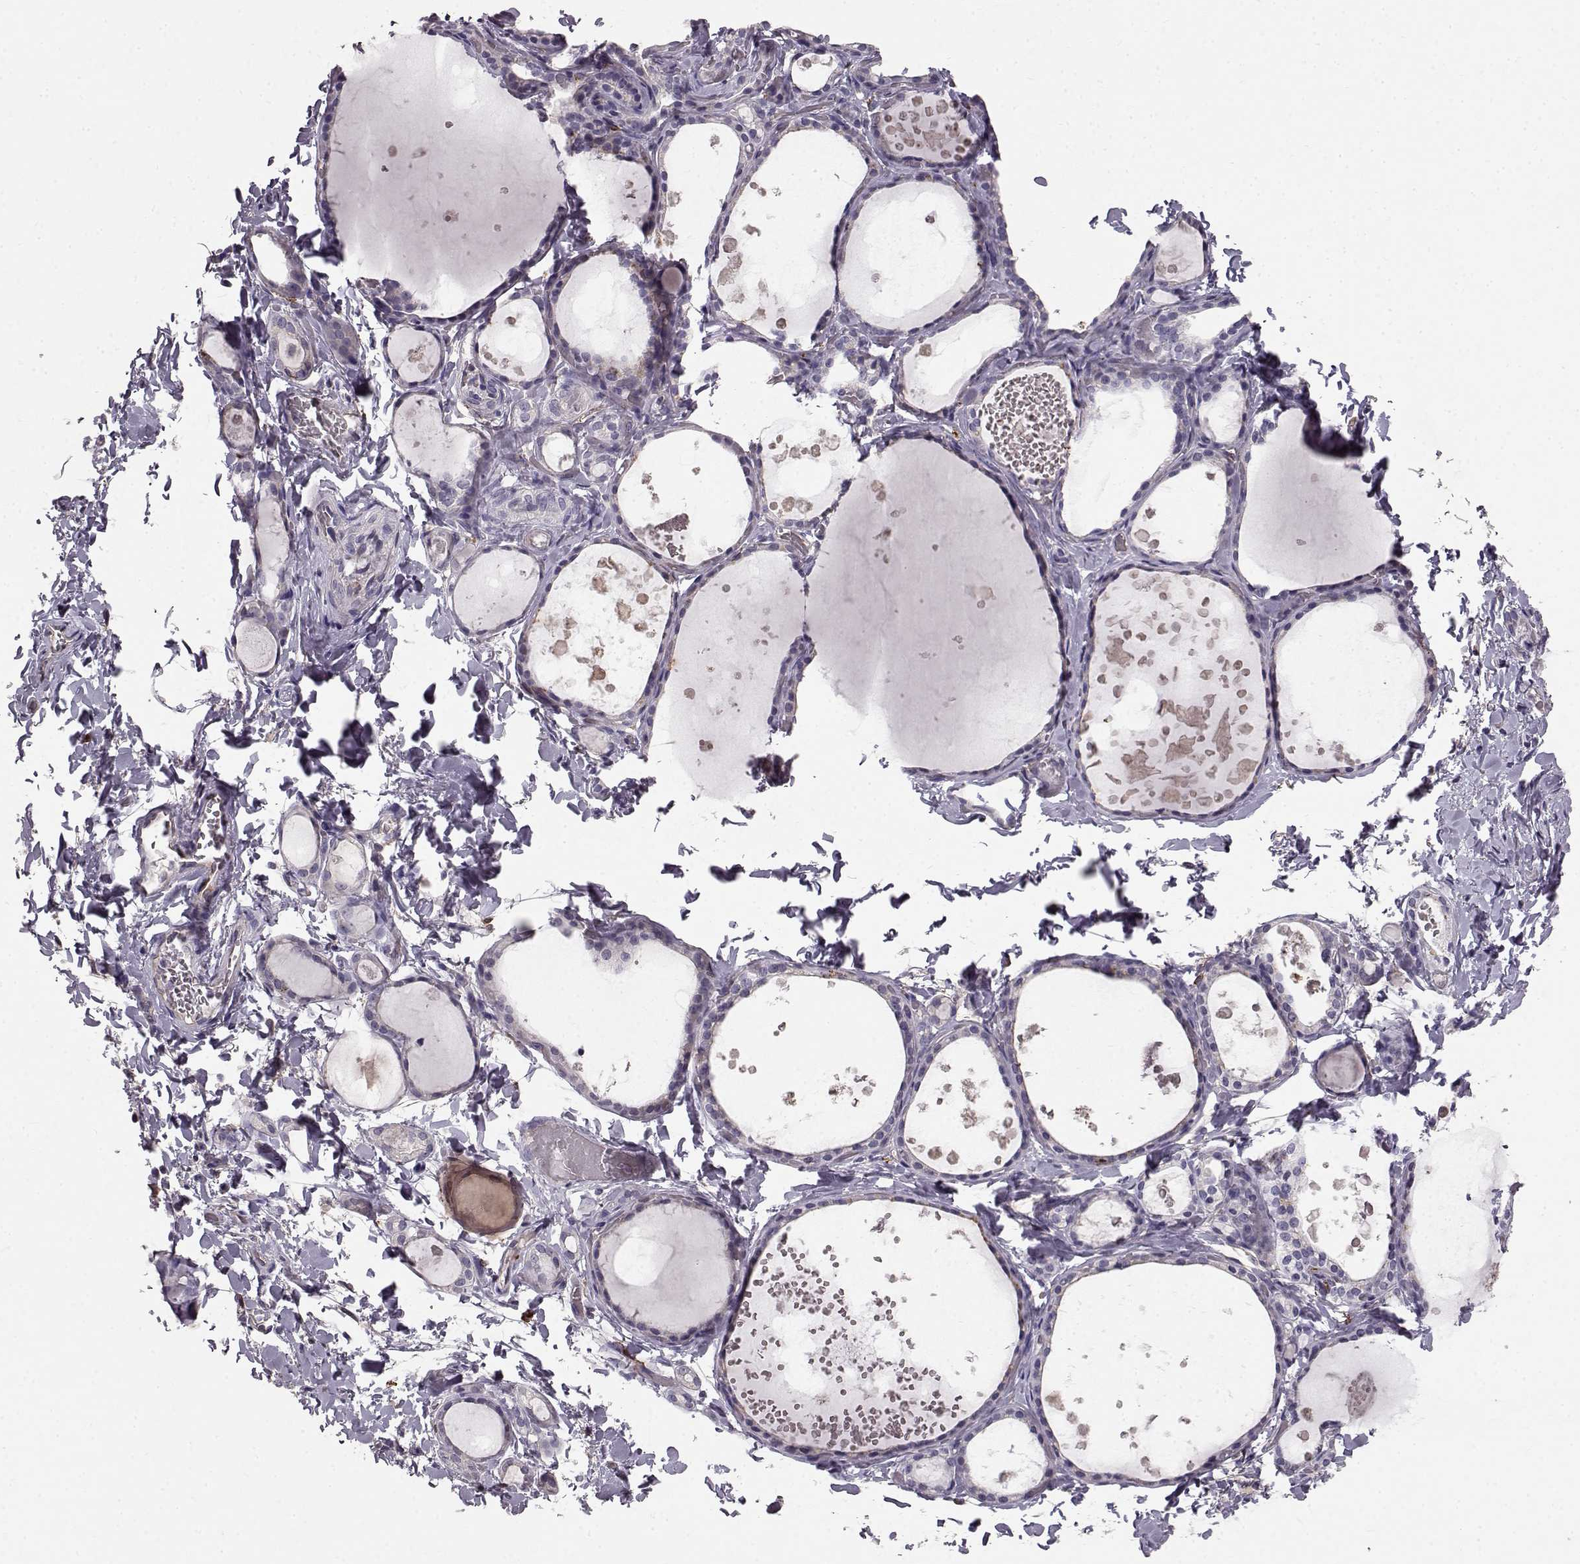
{"staining": {"intensity": "negative", "quantity": "none", "location": "none"}, "tissue": "thyroid gland", "cell_type": "Glandular cells", "image_type": "normal", "snomed": [{"axis": "morphology", "description": "Normal tissue, NOS"}, {"axis": "topography", "description": "Thyroid gland"}], "caption": "Image shows no protein positivity in glandular cells of benign thyroid gland. (Brightfield microscopy of DAB IHC at high magnification).", "gene": "CCNF", "patient": {"sex": "female", "age": 56}}